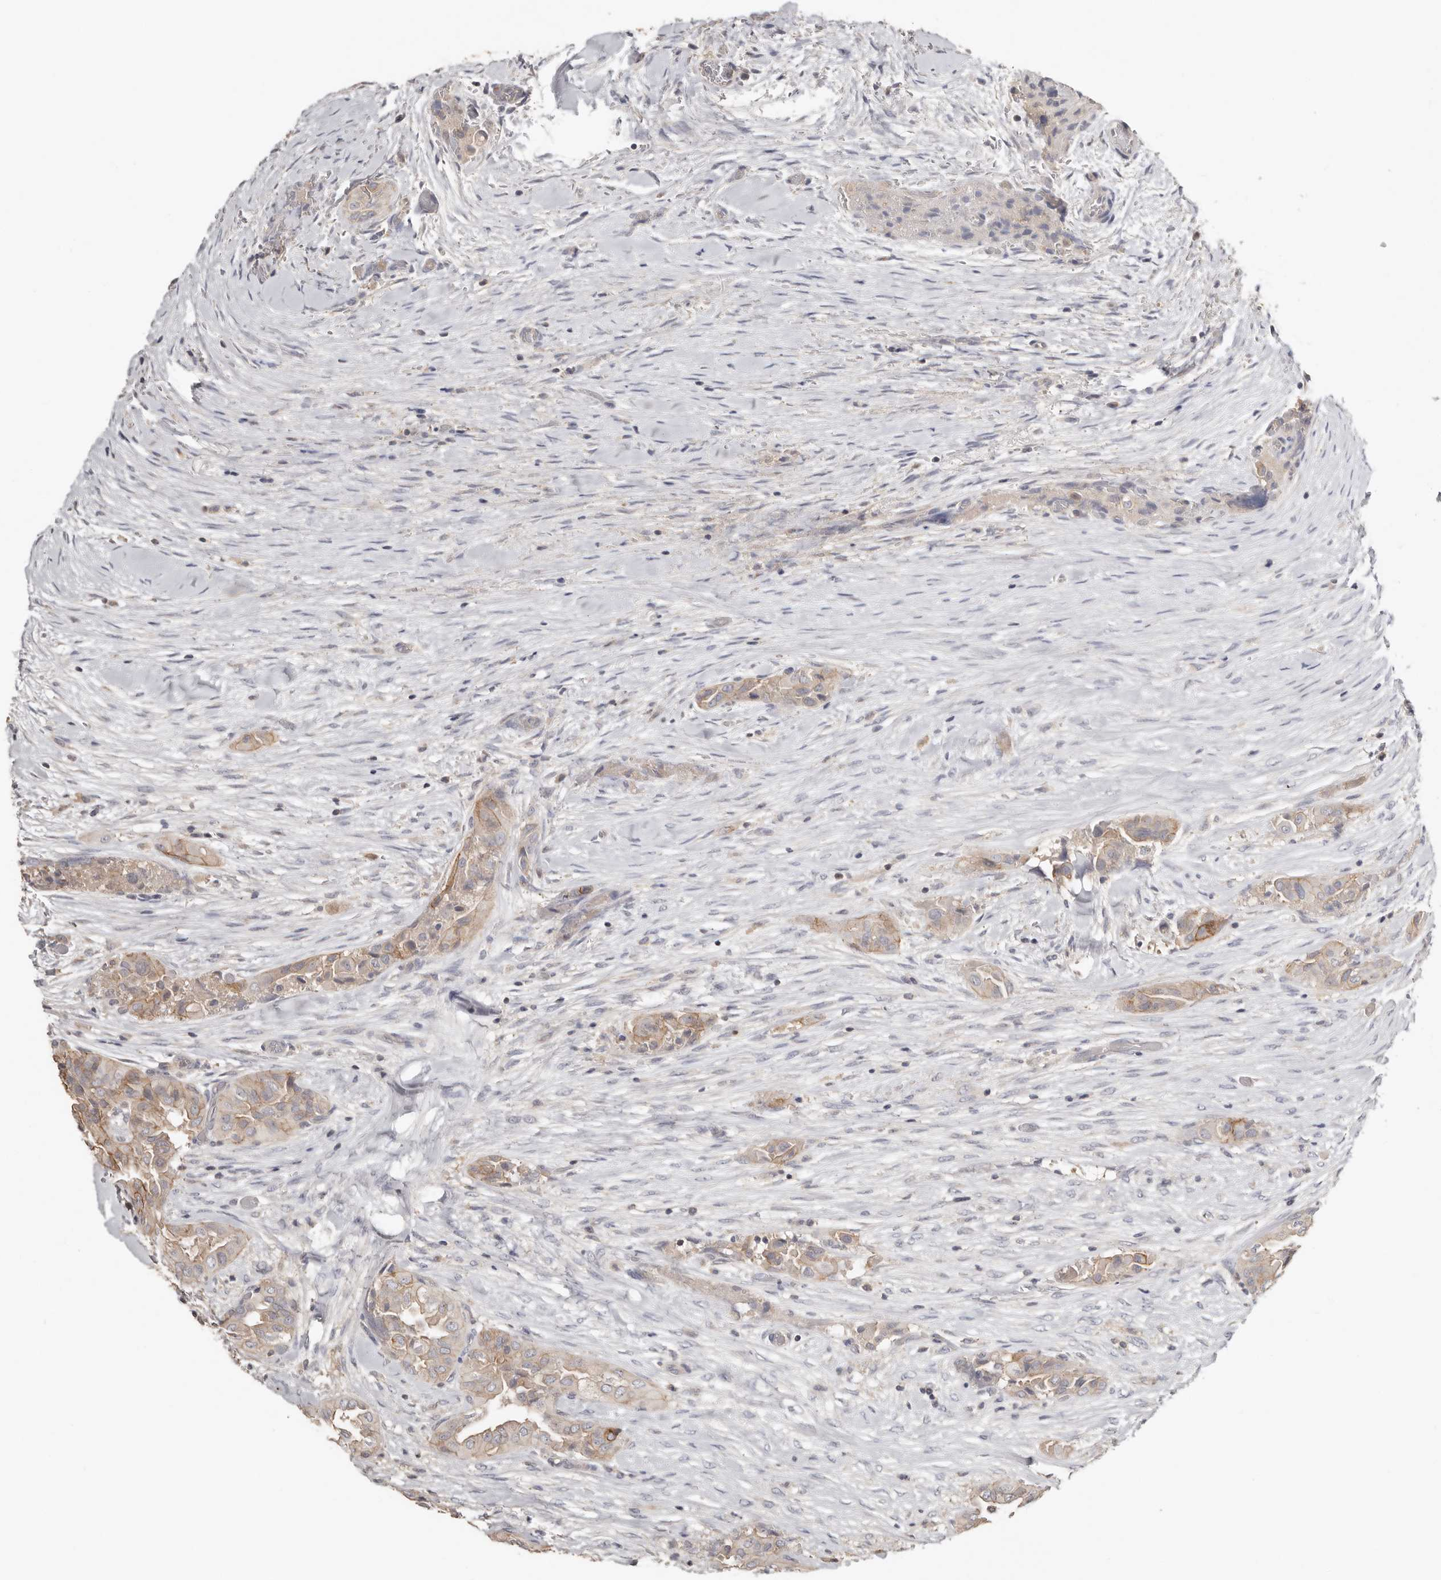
{"staining": {"intensity": "moderate", "quantity": ">75%", "location": "cytoplasmic/membranous"}, "tissue": "thyroid cancer", "cell_type": "Tumor cells", "image_type": "cancer", "snomed": [{"axis": "morphology", "description": "Papillary adenocarcinoma, NOS"}, {"axis": "topography", "description": "Thyroid gland"}], "caption": "High-power microscopy captured an immunohistochemistry (IHC) image of thyroid cancer, revealing moderate cytoplasmic/membranous positivity in approximately >75% of tumor cells.", "gene": "S100A14", "patient": {"sex": "female", "age": 59}}